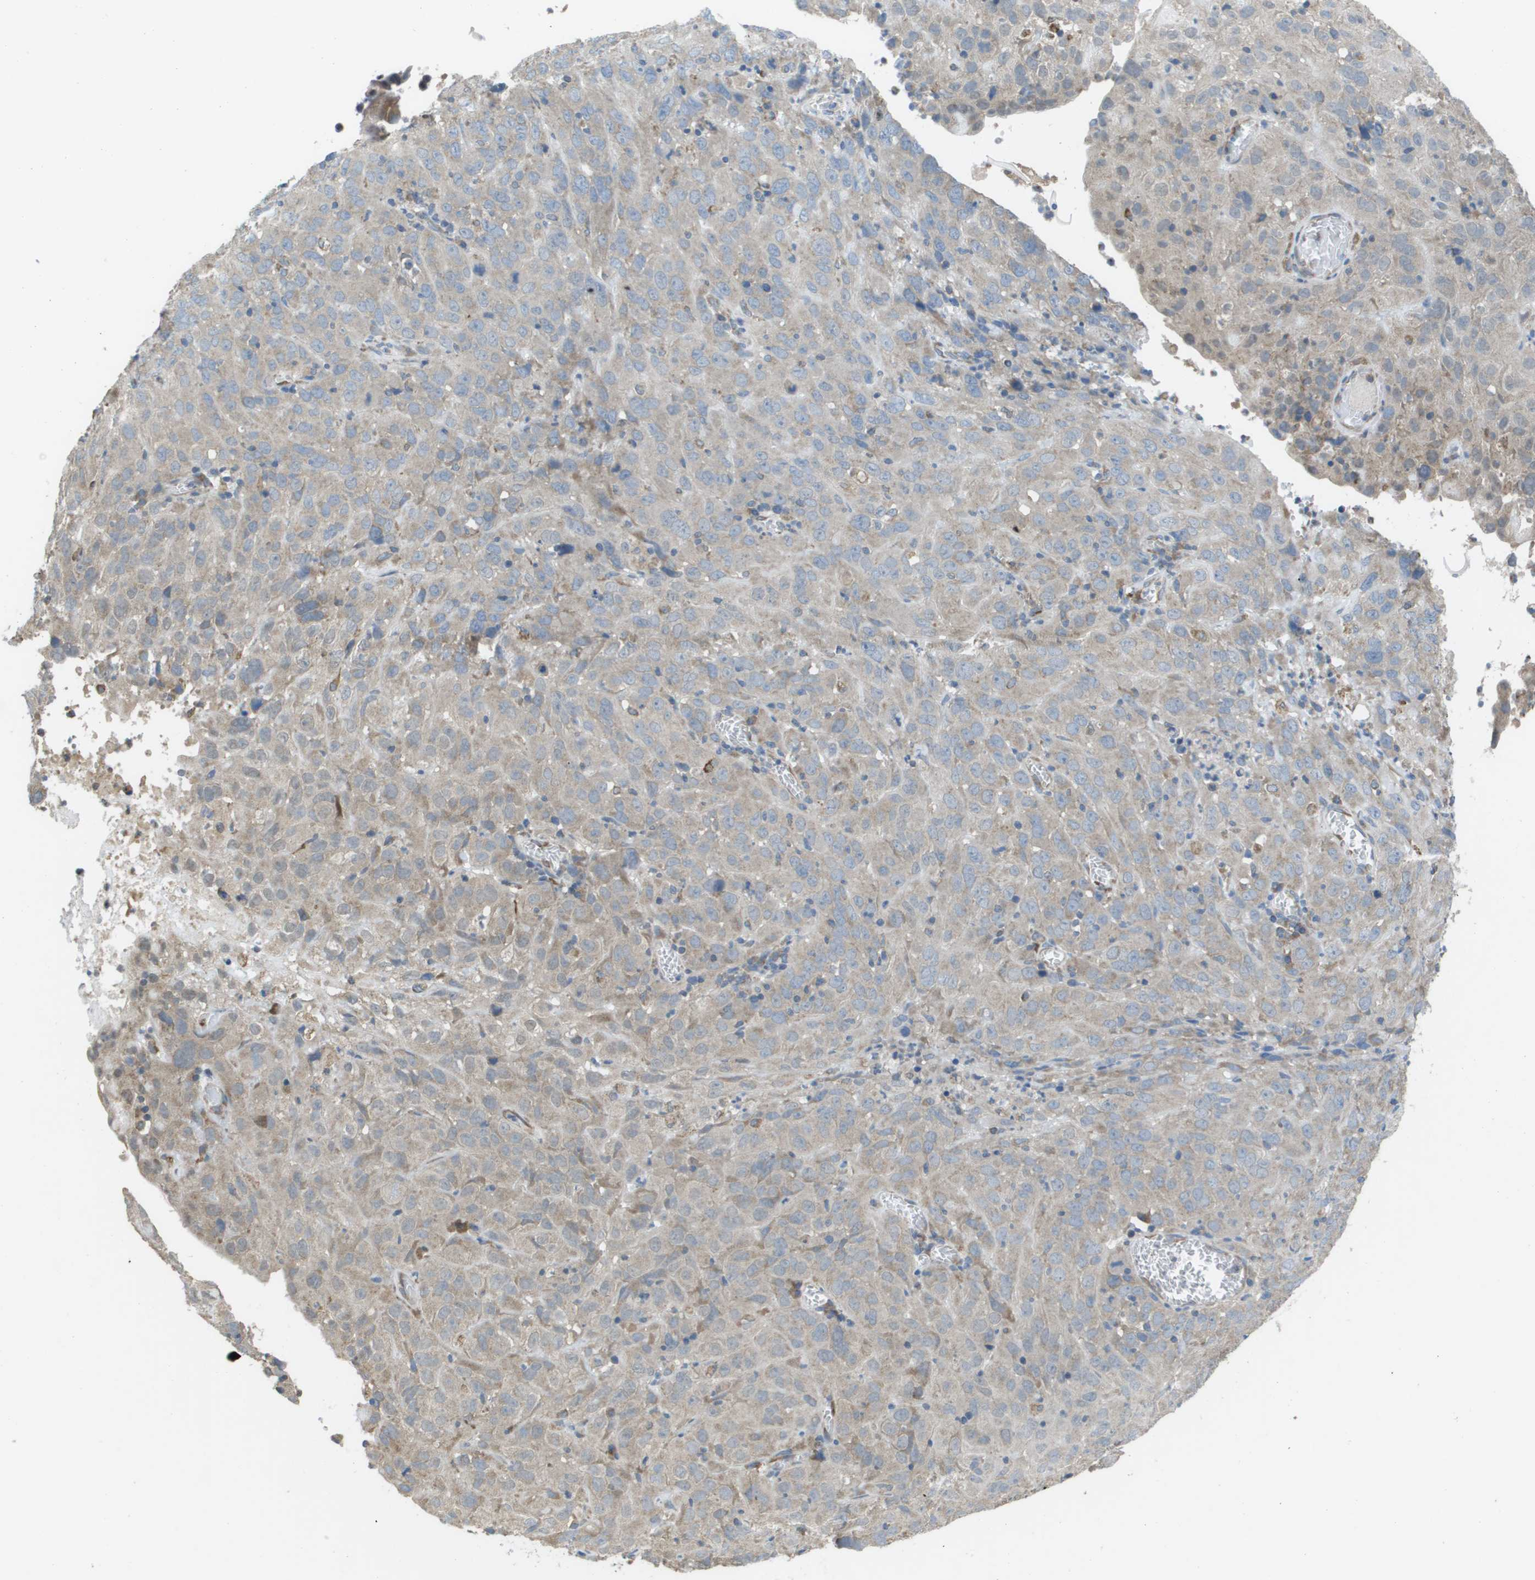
{"staining": {"intensity": "weak", "quantity": "25%-75%", "location": "cytoplasmic/membranous"}, "tissue": "cervical cancer", "cell_type": "Tumor cells", "image_type": "cancer", "snomed": [{"axis": "morphology", "description": "Squamous cell carcinoma, NOS"}, {"axis": "topography", "description": "Cervix"}], "caption": "Brown immunohistochemical staining in cervical cancer (squamous cell carcinoma) demonstrates weak cytoplasmic/membranous expression in approximately 25%-75% of tumor cells.", "gene": "CLCN2", "patient": {"sex": "female", "age": 32}}